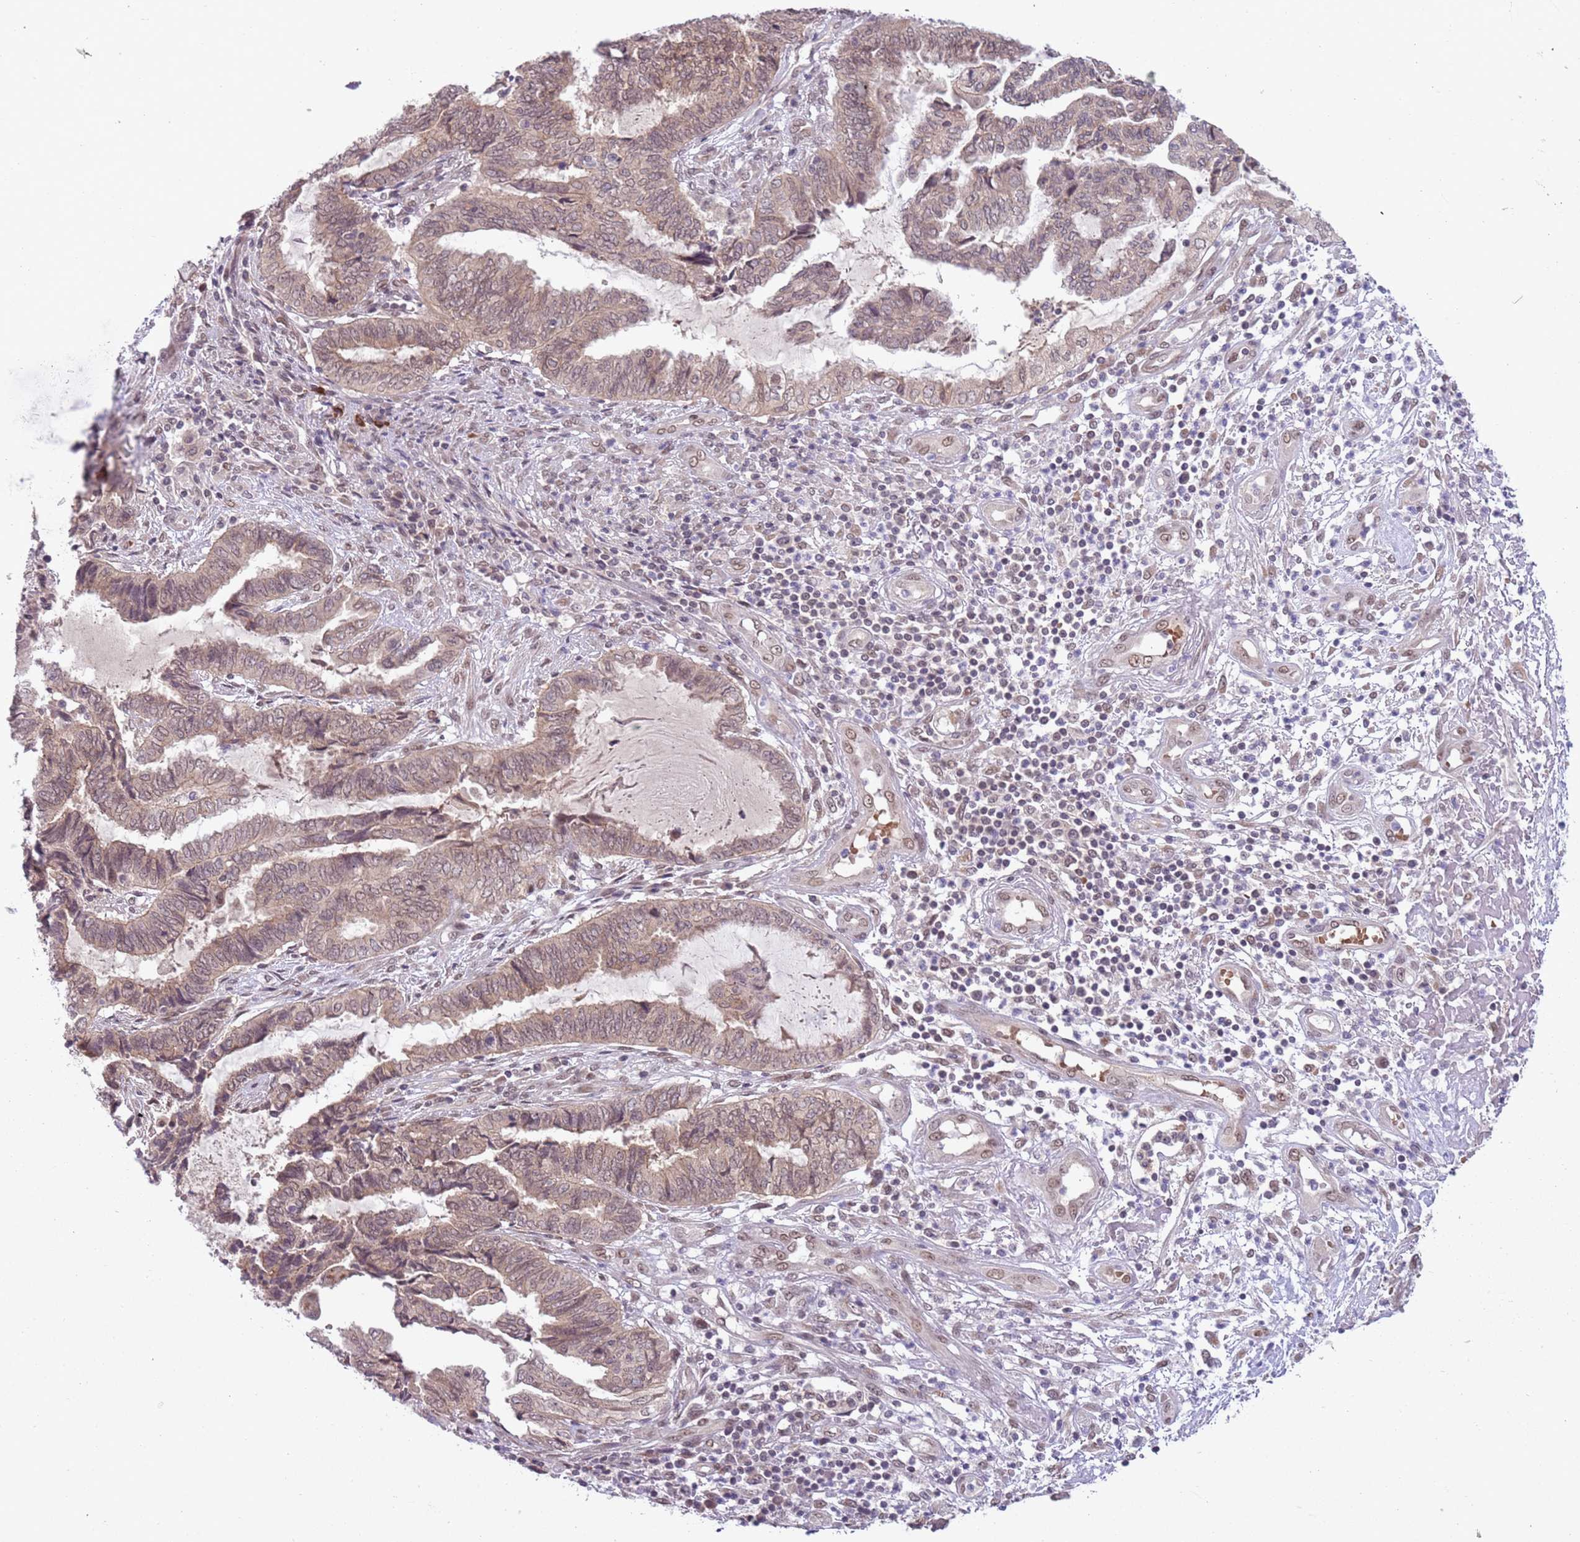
{"staining": {"intensity": "weak", "quantity": ">75%", "location": "cytoplasmic/membranous"}, "tissue": "endometrial cancer", "cell_type": "Tumor cells", "image_type": "cancer", "snomed": [{"axis": "morphology", "description": "Adenocarcinoma, NOS"}, {"axis": "topography", "description": "Uterus"}, {"axis": "topography", "description": "Endometrium"}], "caption": "The photomicrograph displays immunohistochemical staining of endometrial adenocarcinoma. There is weak cytoplasmic/membranous expression is appreciated in about >75% of tumor cells. Using DAB (3,3'-diaminobenzidine) (brown) and hematoxylin (blue) stains, captured at high magnification using brightfield microscopy.", "gene": "TM2D1", "patient": {"sex": "female", "age": 70}}